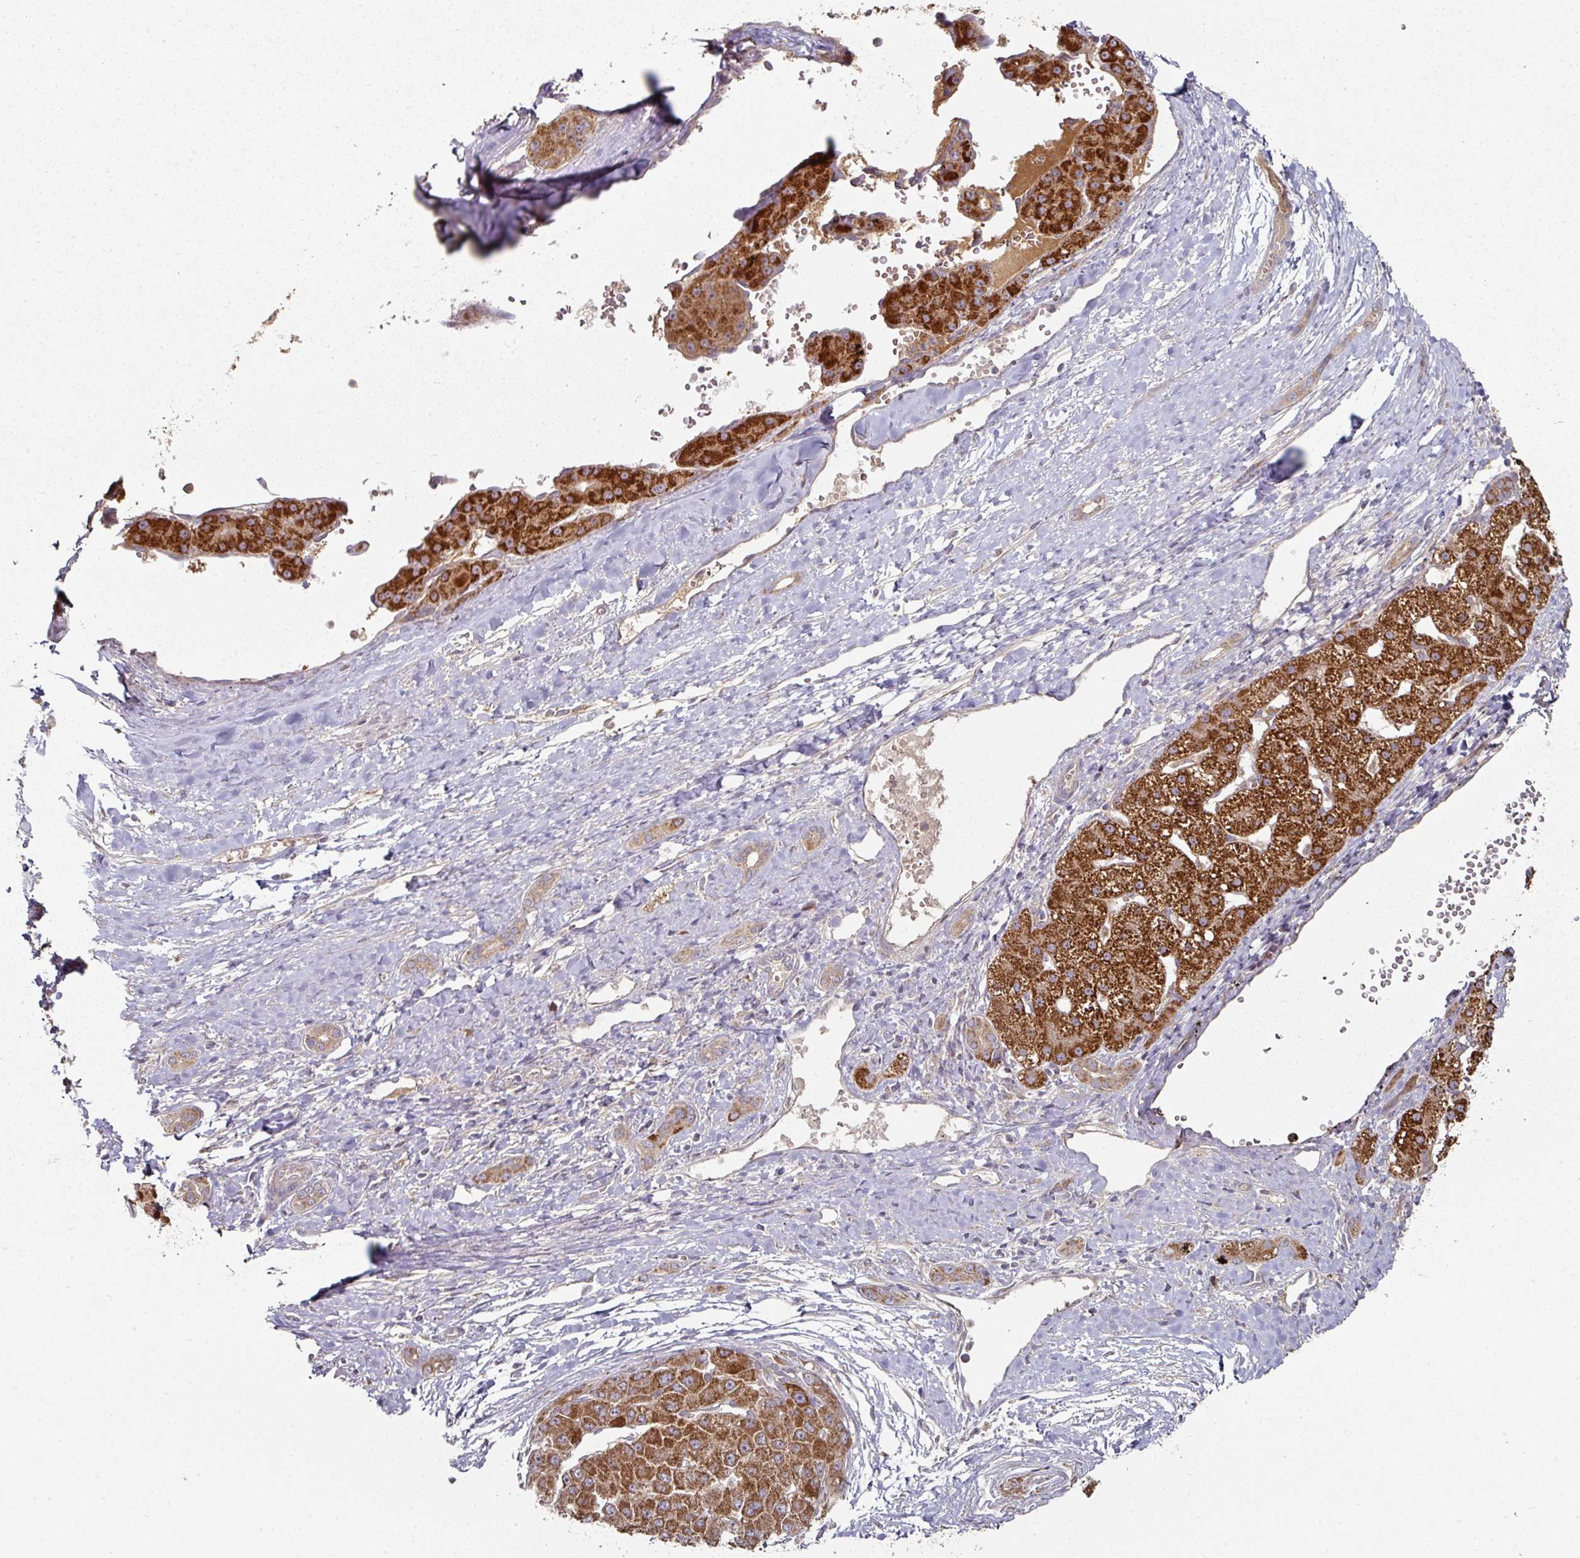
{"staining": {"intensity": "strong", "quantity": ">75%", "location": "cytoplasmic/membranous"}, "tissue": "liver cancer", "cell_type": "Tumor cells", "image_type": "cancer", "snomed": [{"axis": "morphology", "description": "Carcinoma, Hepatocellular, NOS"}, {"axis": "topography", "description": "Liver"}], "caption": "A micrograph of liver cancer stained for a protein demonstrates strong cytoplasmic/membranous brown staining in tumor cells.", "gene": "DNAJC7", "patient": {"sex": "male", "age": 67}}